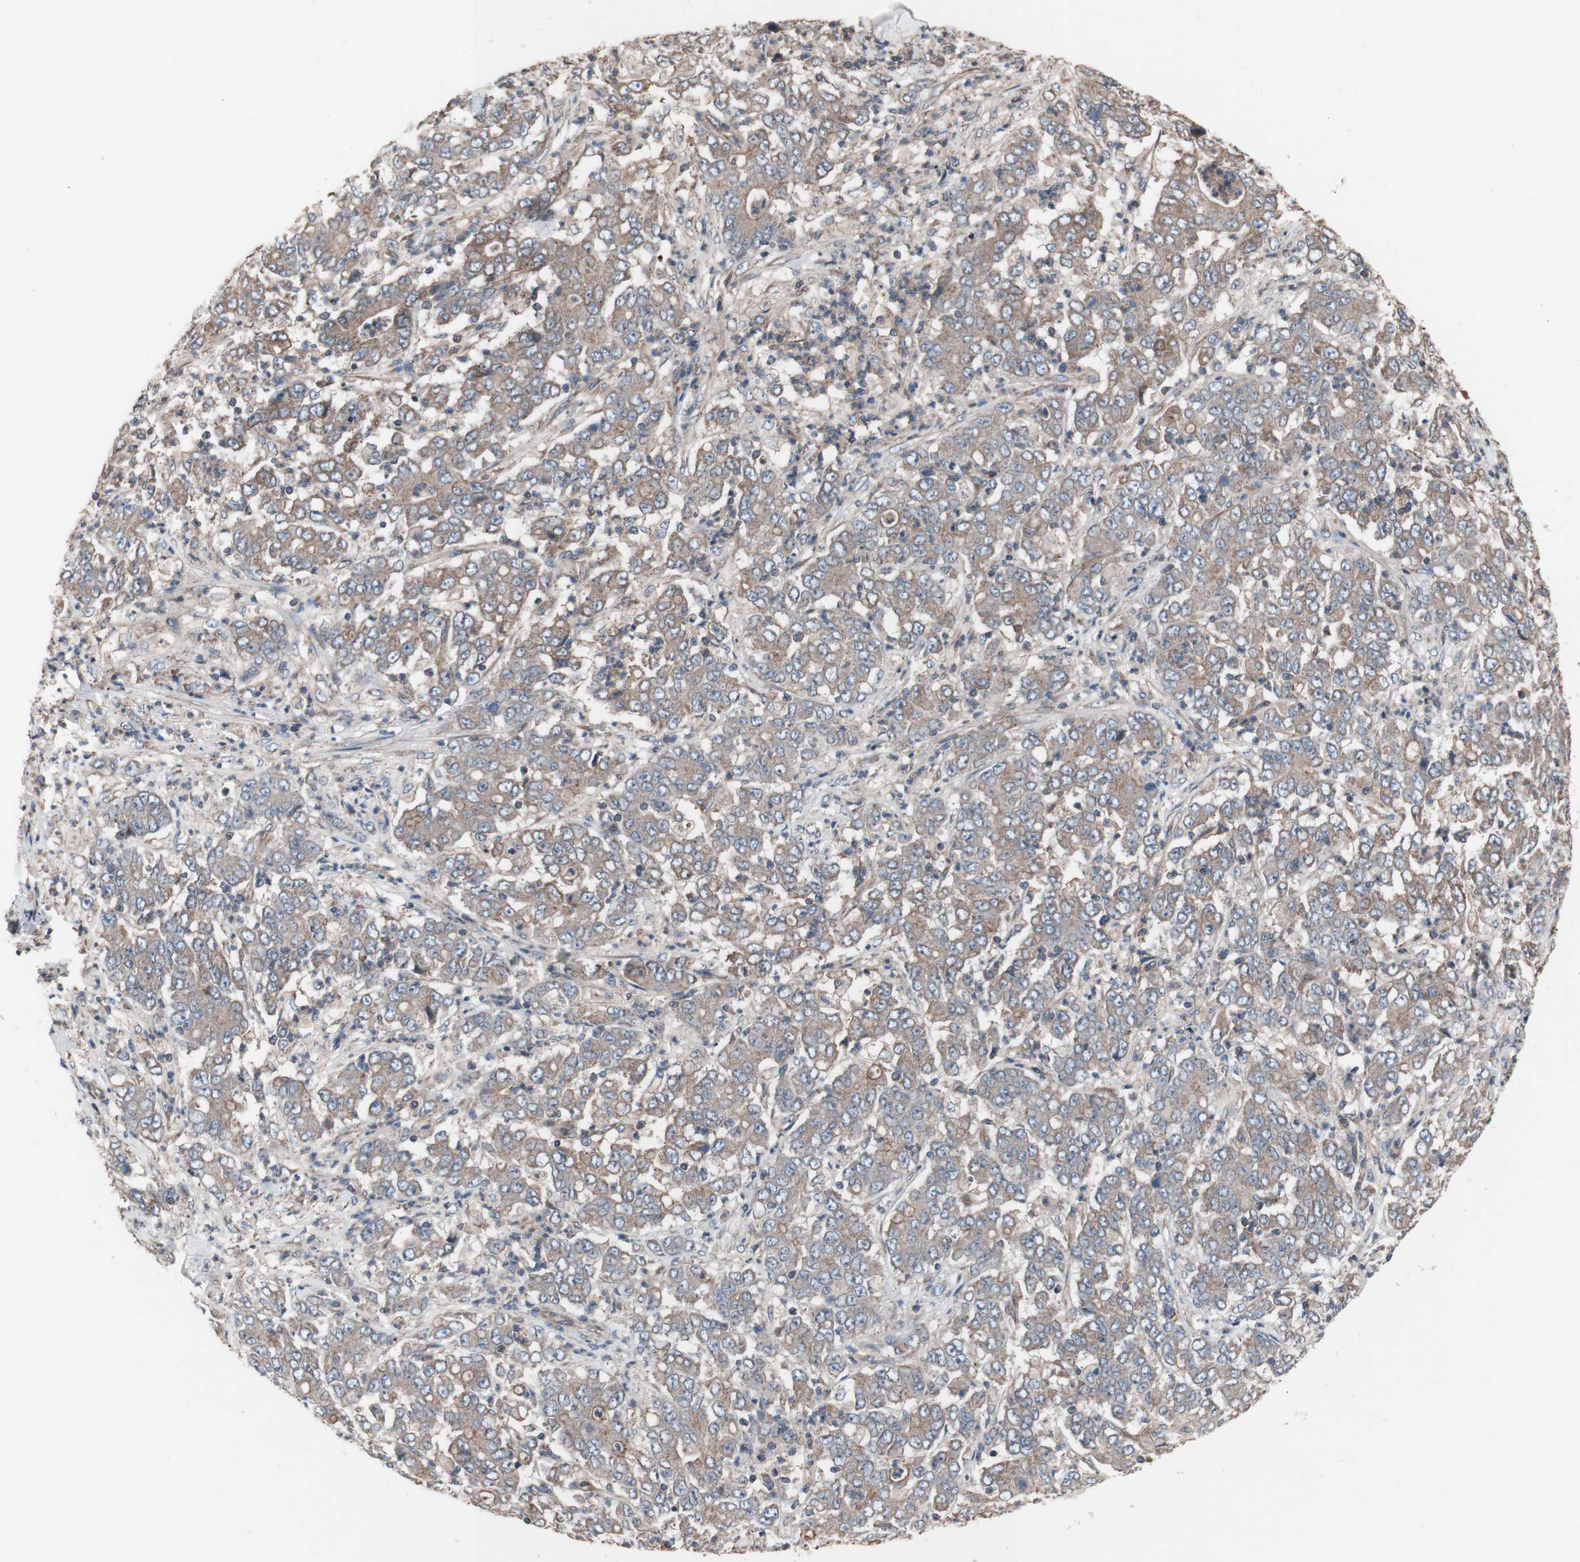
{"staining": {"intensity": "weak", "quantity": ">75%", "location": "cytoplasmic/membranous"}, "tissue": "stomach cancer", "cell_type": "Tumor cells", "image_type": "cancer", "snomed": [{"axis": "morphology", "description": "Adenocarcinoma, NOS"}, {"axis": "topography", "description": "Stomach, lower"}], "caption": "There is low levels of weak cytoplasmic/membranous staining in tumor cells of stomach cancer (adenocarcinoma), as demonstrated by immunohistochemical staining (brown color).", "gene": "COPB1", "patient": {"sex": "female", "age": 71}}